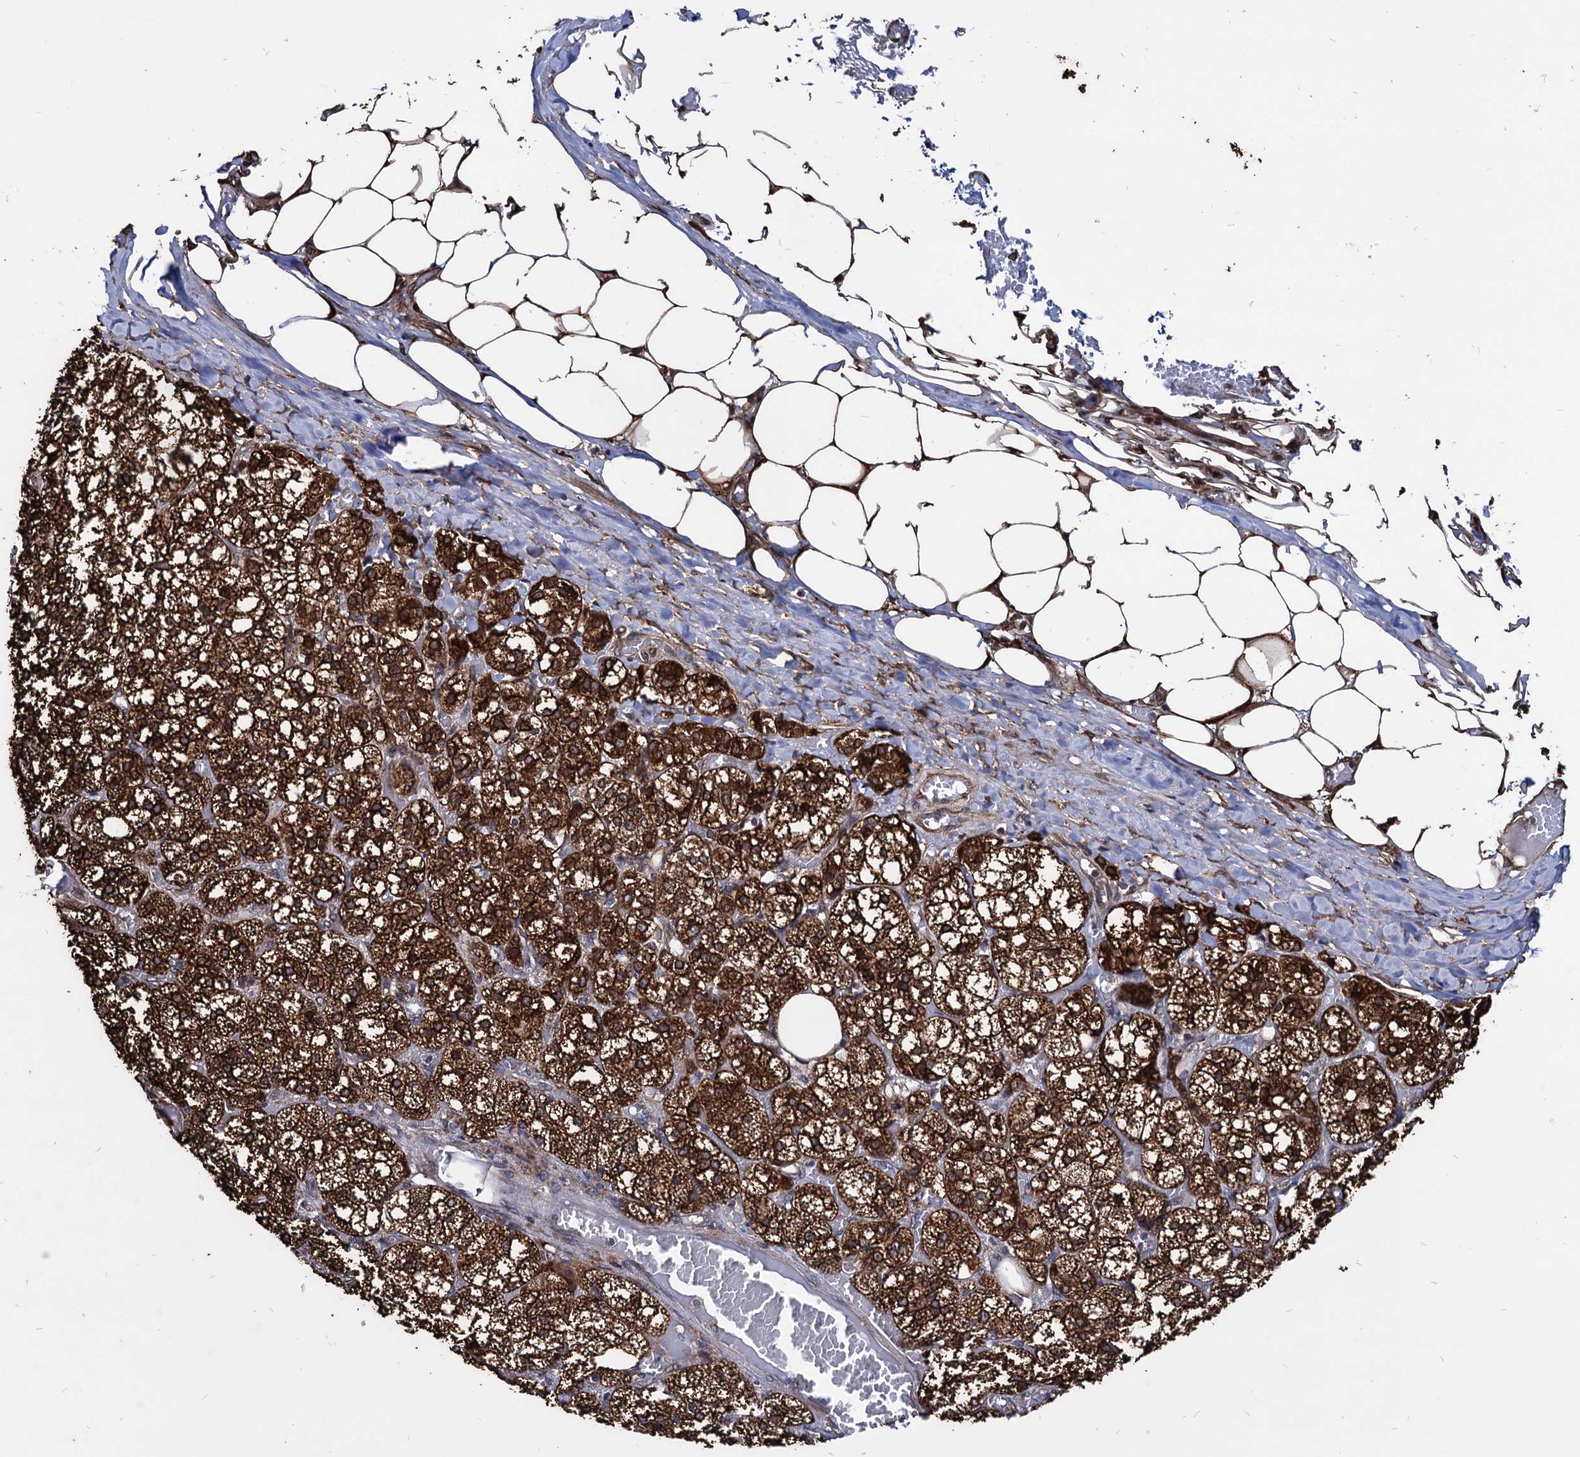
{"staining": {"intensity": "strong", "quantity": ">75%", "location": "cytoplasmic/membranous"}, "tissue": "adrenal gland", "cell_type": "Glandular cells", "image_type": "normal", "snomed": [{"axis": "morphology", "description": "Normal tissue, NOS"}, {"axis": "topography", "description": "Adrenal gland"}], "caption": "Strong cytoplasmic/membranous expression is appreciated in approximately >75% of glandular cells in normal adrenal gland.", "gene": "ANKRD12", "patient": {"sex": "female", "age": 61}}